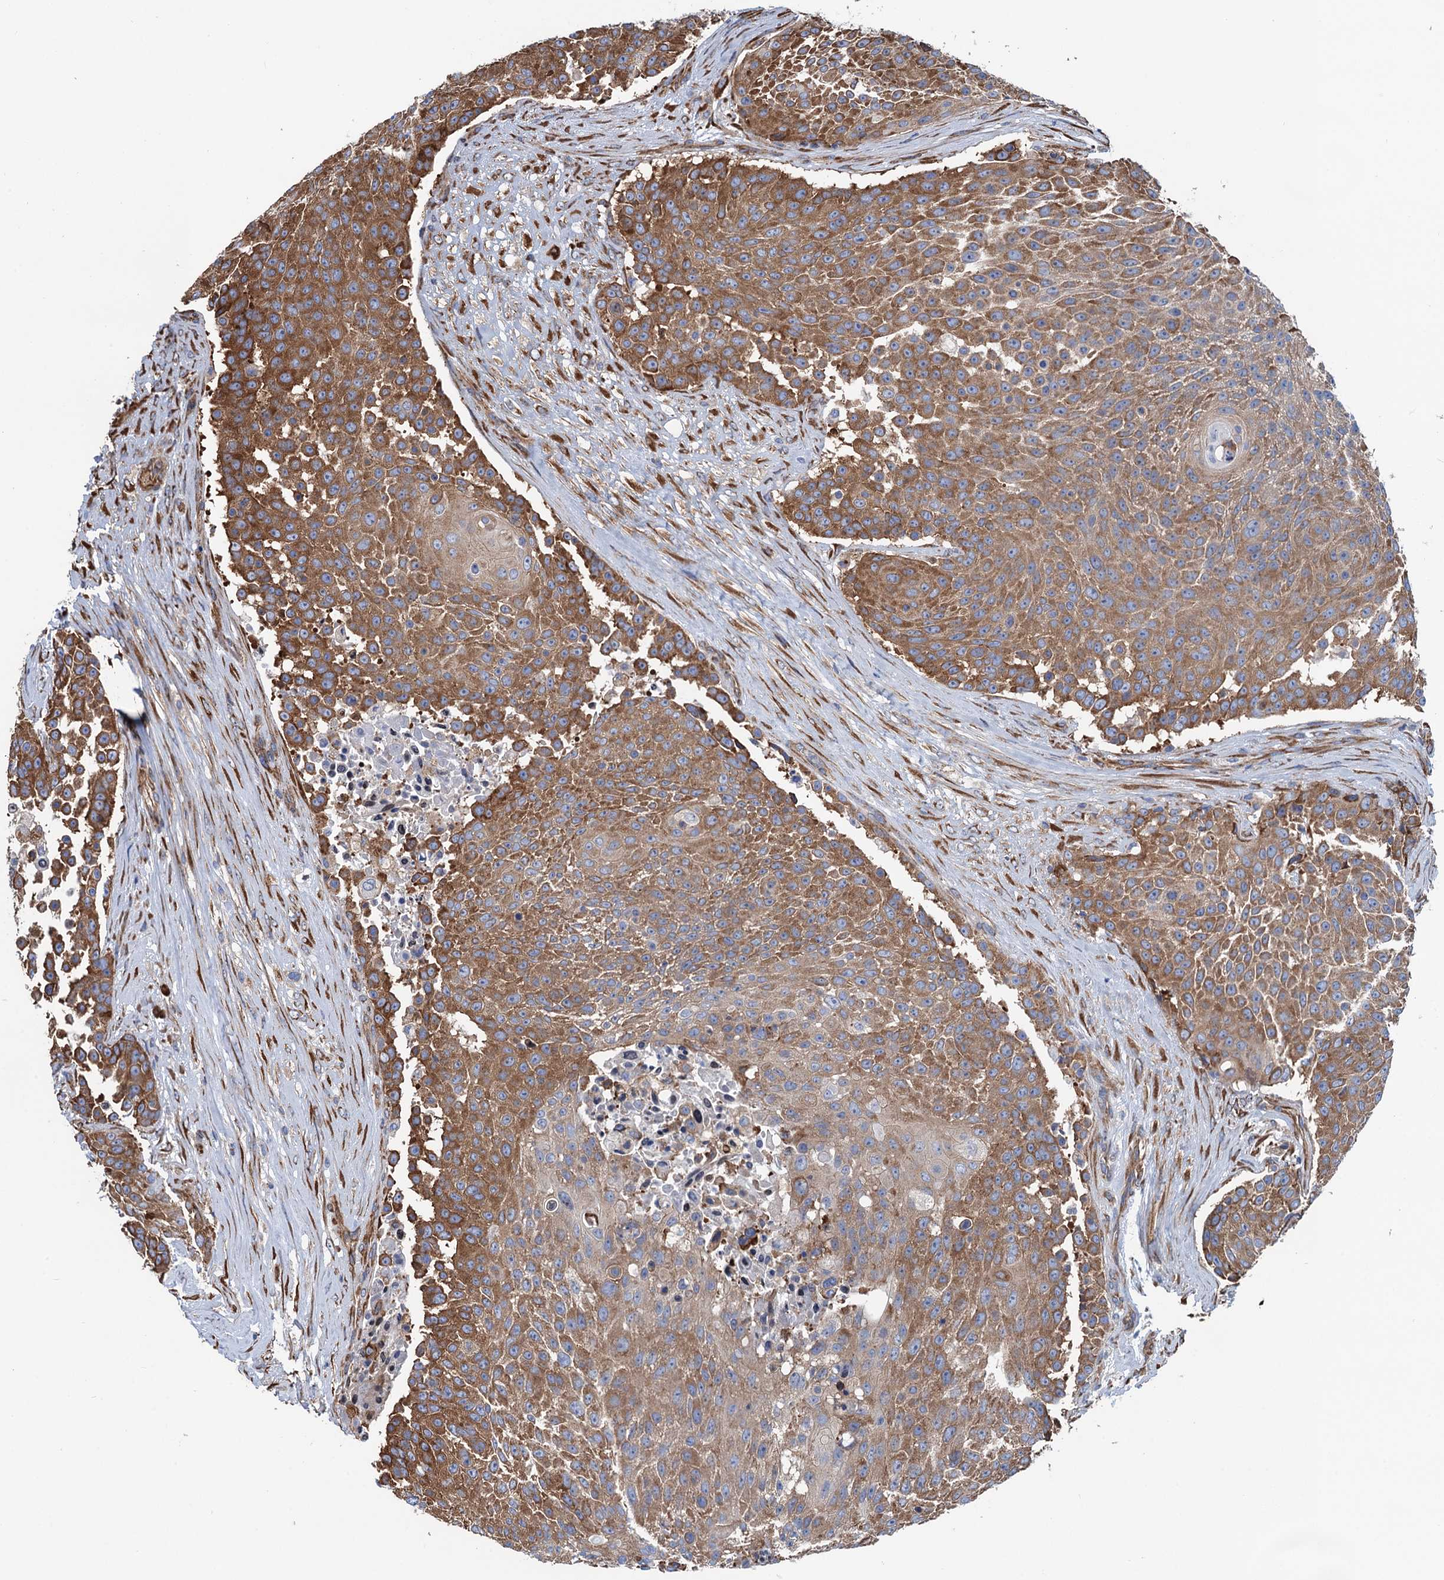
{"staining": {"intensity": "moderate", "quantity": ">75%", "location": "cytoplasmic/membranous"}, "tissue": "urothelial cancer", "cell_type": "Tumor cells", "image_type": "cancer", "snomed": [{"axis": "morphology", "description": "Urothelial carcinoma, High grade"}, {"axis": "topography", "description": "Urinary bladder"}], "caption": "About >75% of tumor cells in human urothelial cancer demonstrate moderate cytoplasmic/membranous protein positivity as visualized by brown immunohistochemical staining.", "gene": "SLC12A7", "patient": {"sex": "female", "age": 63}}